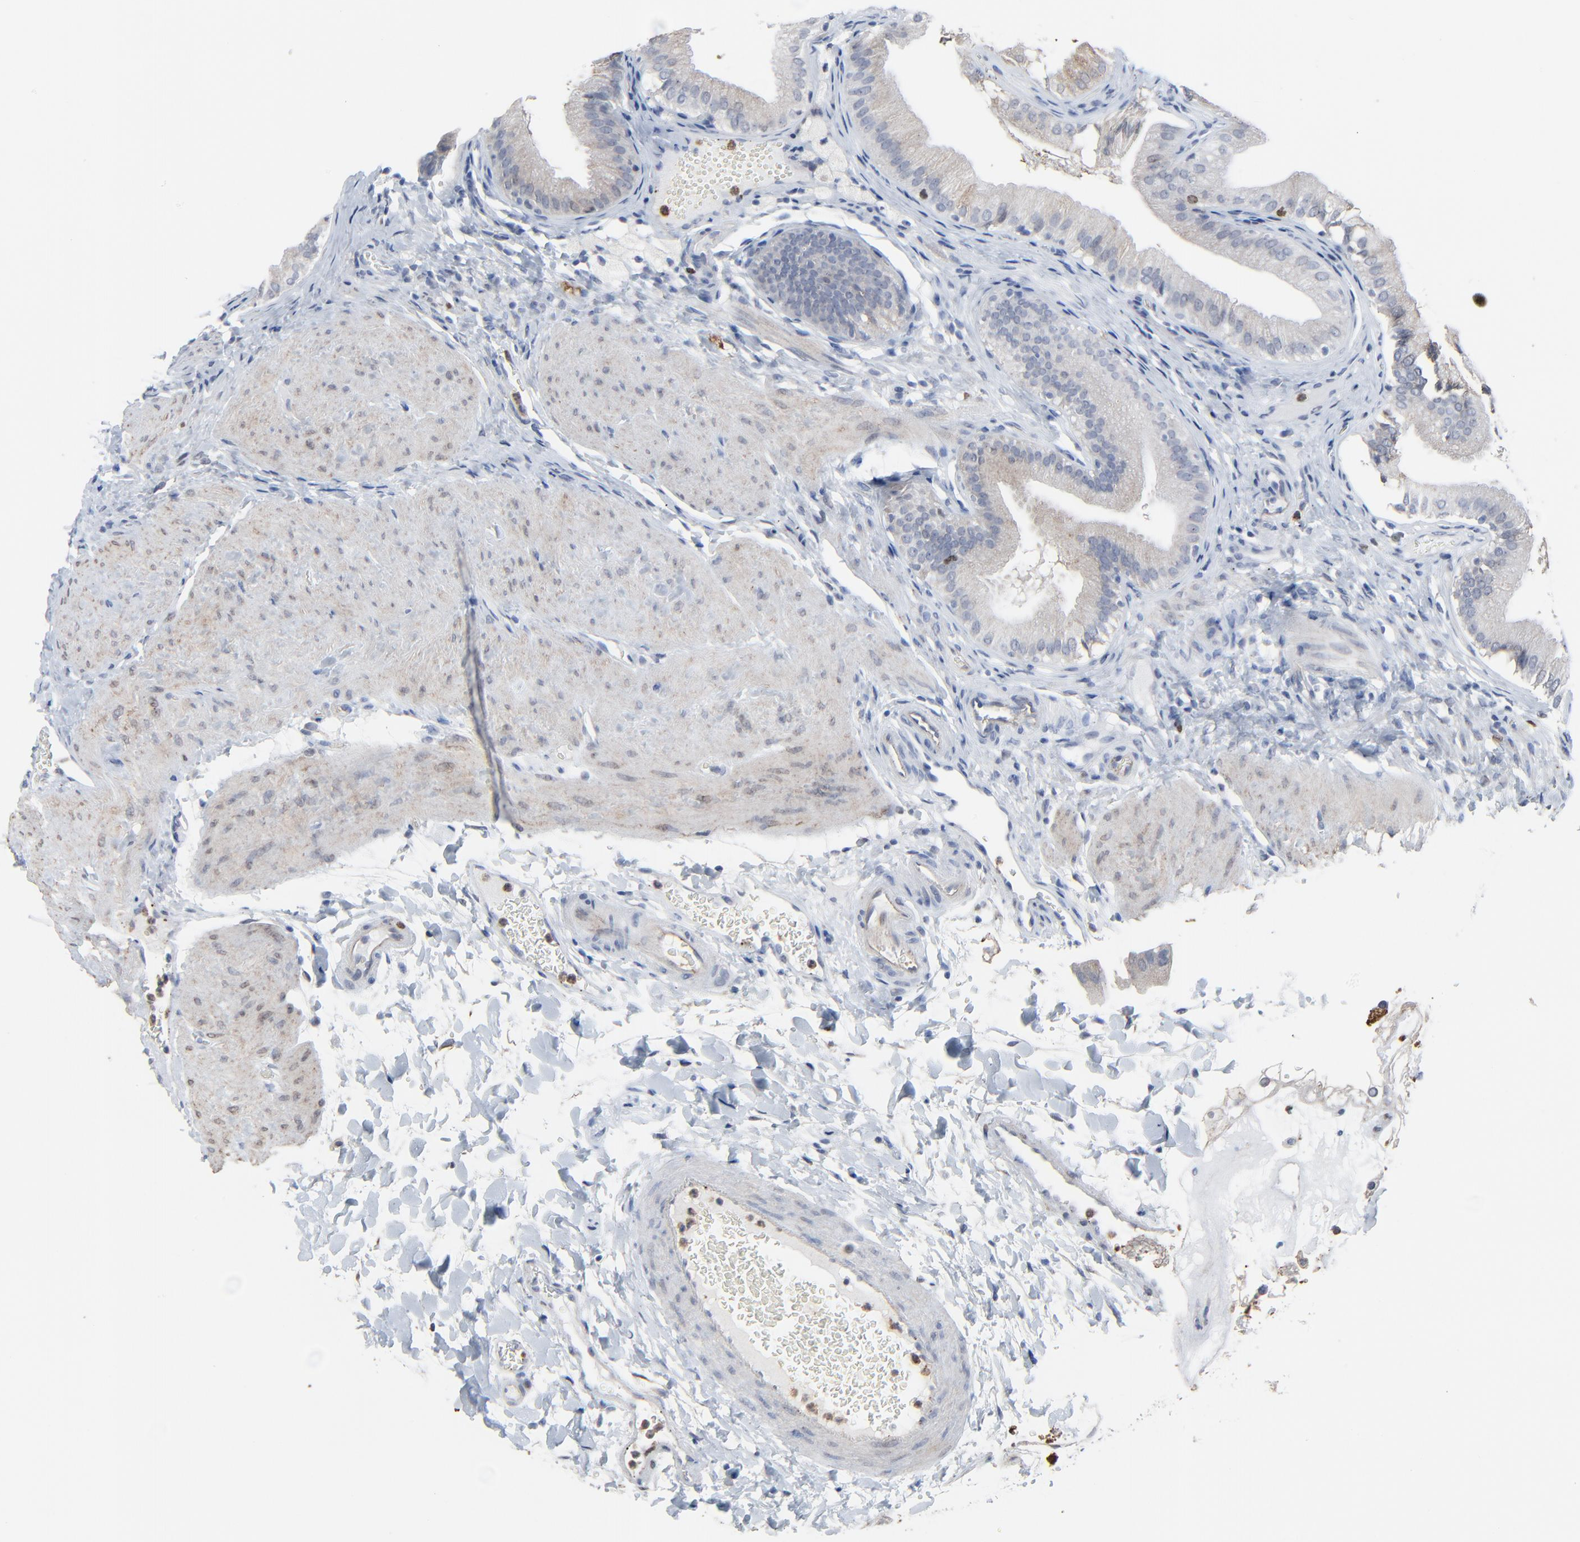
{"staining": {"intensity": "negative", "quantity": "none", "location": "none"}, "tissue": "gallbladder", "cell_type": "Glandular cells", "image_type": "normal", "snomed": [{"axis": "morphology", "description": "Normal tissue, NOS"}, {"axis": "topography", "description": "Gallbladder"}], "caption": "This is an immunohistochemistry histopathology image of normal human gallbladder. There is no staining in glandular cells.", "gene": "BIRC3", "patient": {"sex": "female", "age": 24}}